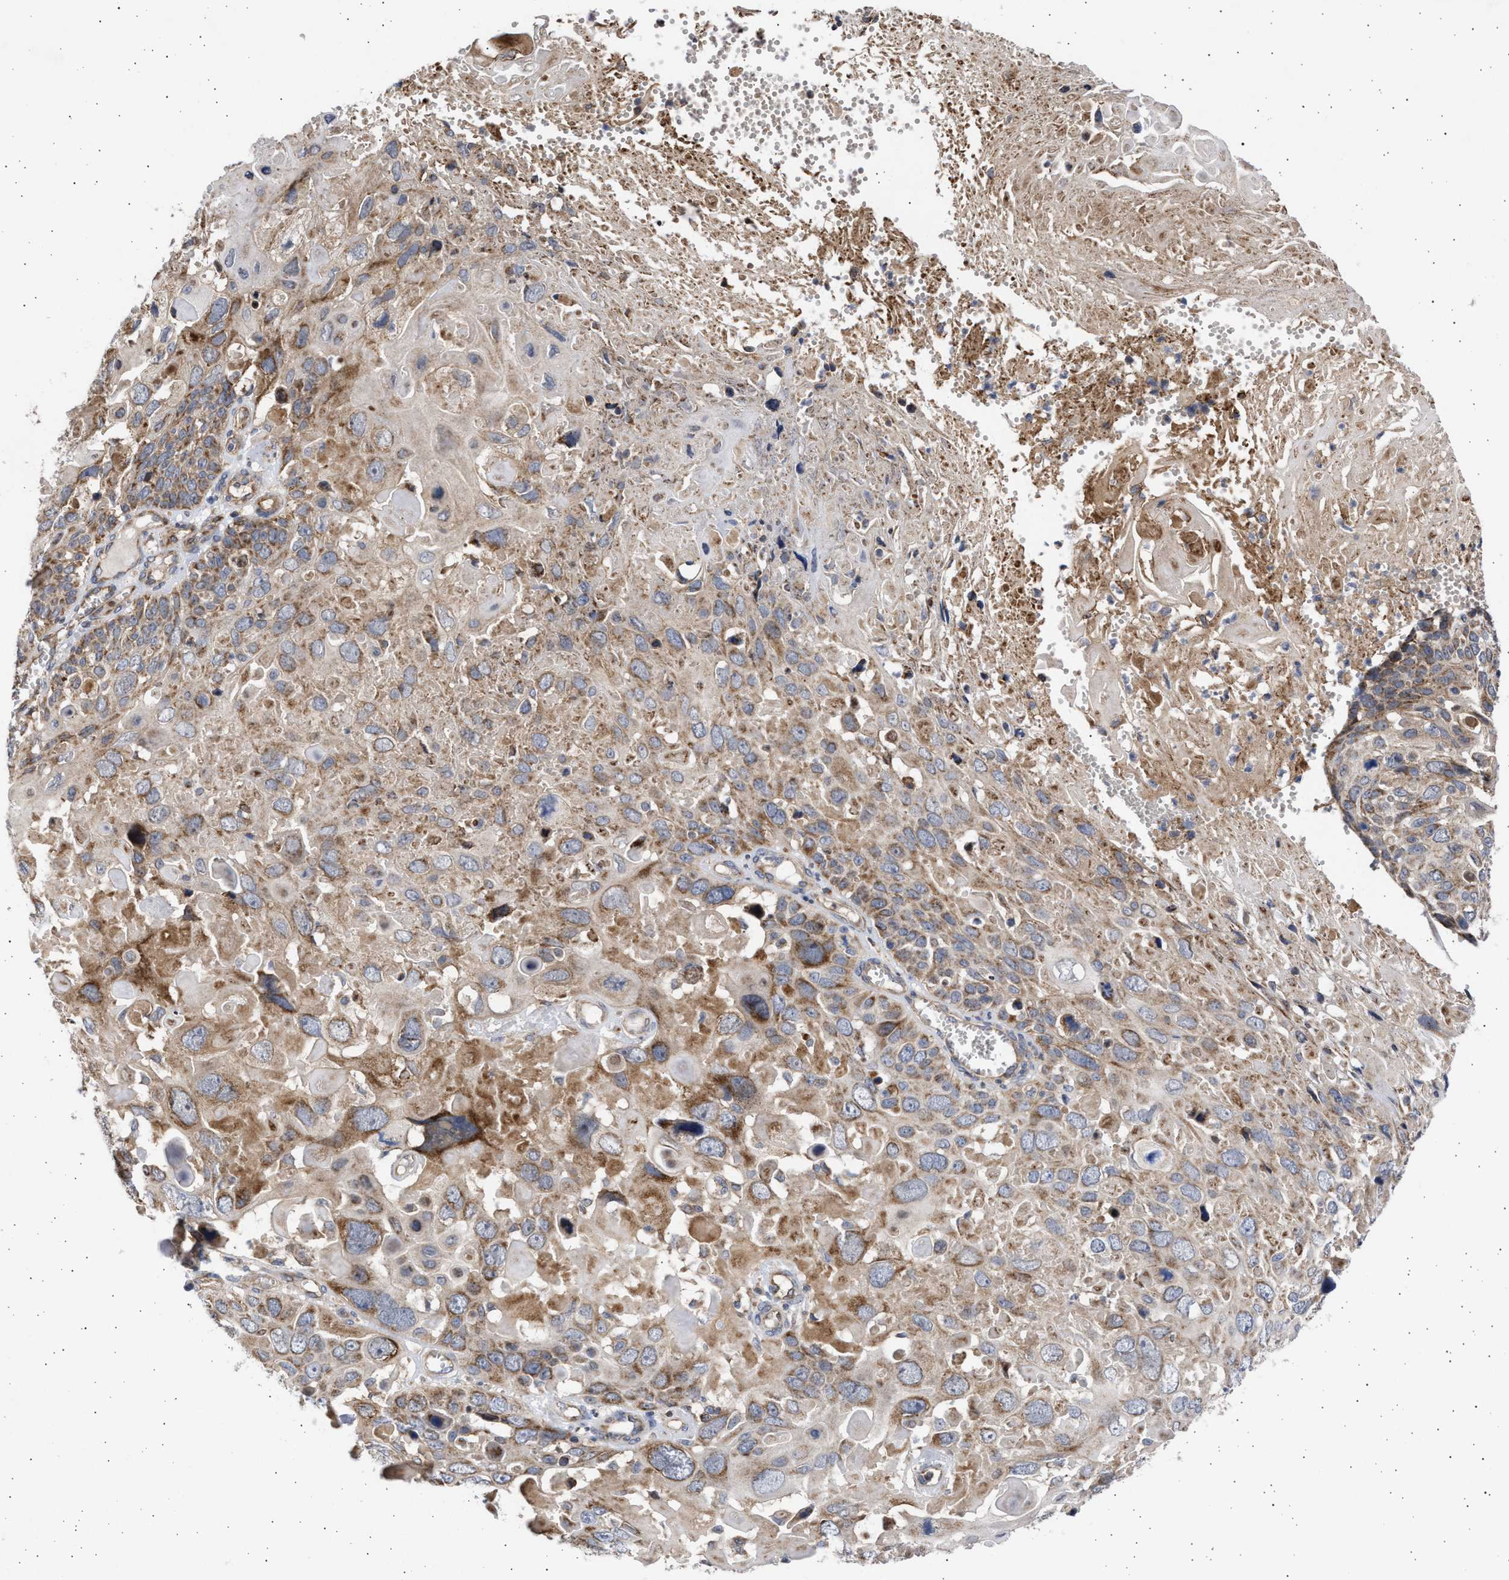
{"staining": {"intensity": "moderate", "quantity": ">75%", "location": "cytoplasmic/membranous"}, "tissue": "cervical cancer", "cell_type": "Tumor cells", "image_type": "cancer", "snomed": [{"axis": "morphology", "description": "Squamous cell carcinoma, NOS"}, {"axis": "topography", "description": "Cervix"}], "caption": "The micrograph demonstrates staining of cervical cancer, revealing moderate cytoplasmic/membranous protein expression (brown color) within tumor cells.", "gene": "TTC19", "patient": {"sex": "female", "age": 74}}